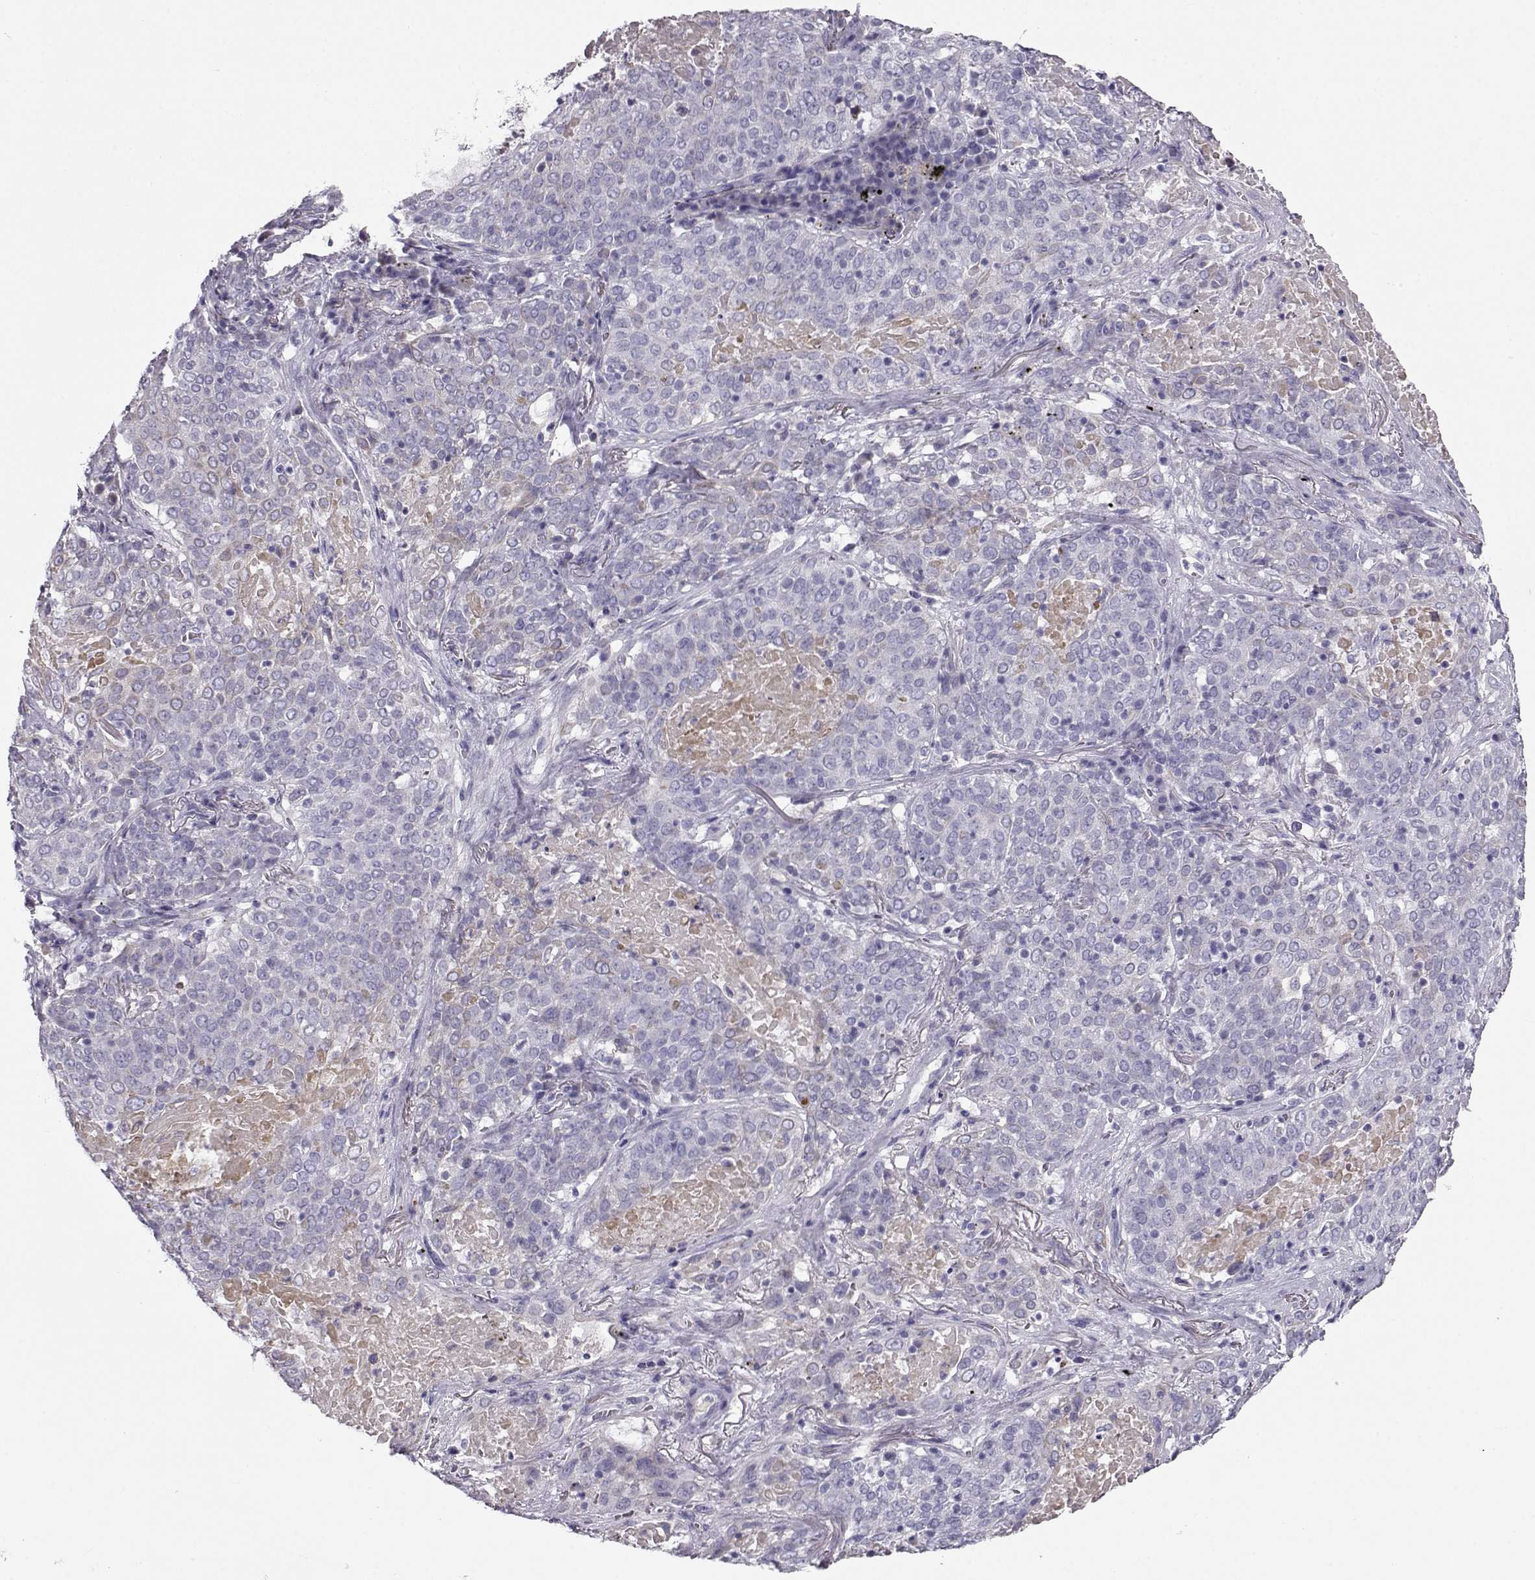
{"staining": {"intensity": "negative", "quantity": "none", "location": "none"}, "tissue": "lung cancer", "cell_type": "Tumor cells", "image_type": "cancer", "snomed": [{"axis": "morphology", "description": "Squamous cell carcinoma, NOS"}, {"axis": "topography", "description": "Lung"}], "caption": "This is an immunohistochemistry image of human lung cancer. There is no positivity in tumor cells.", "gene": "GPR26", "patient": {"sex": "male", "age": 82}}